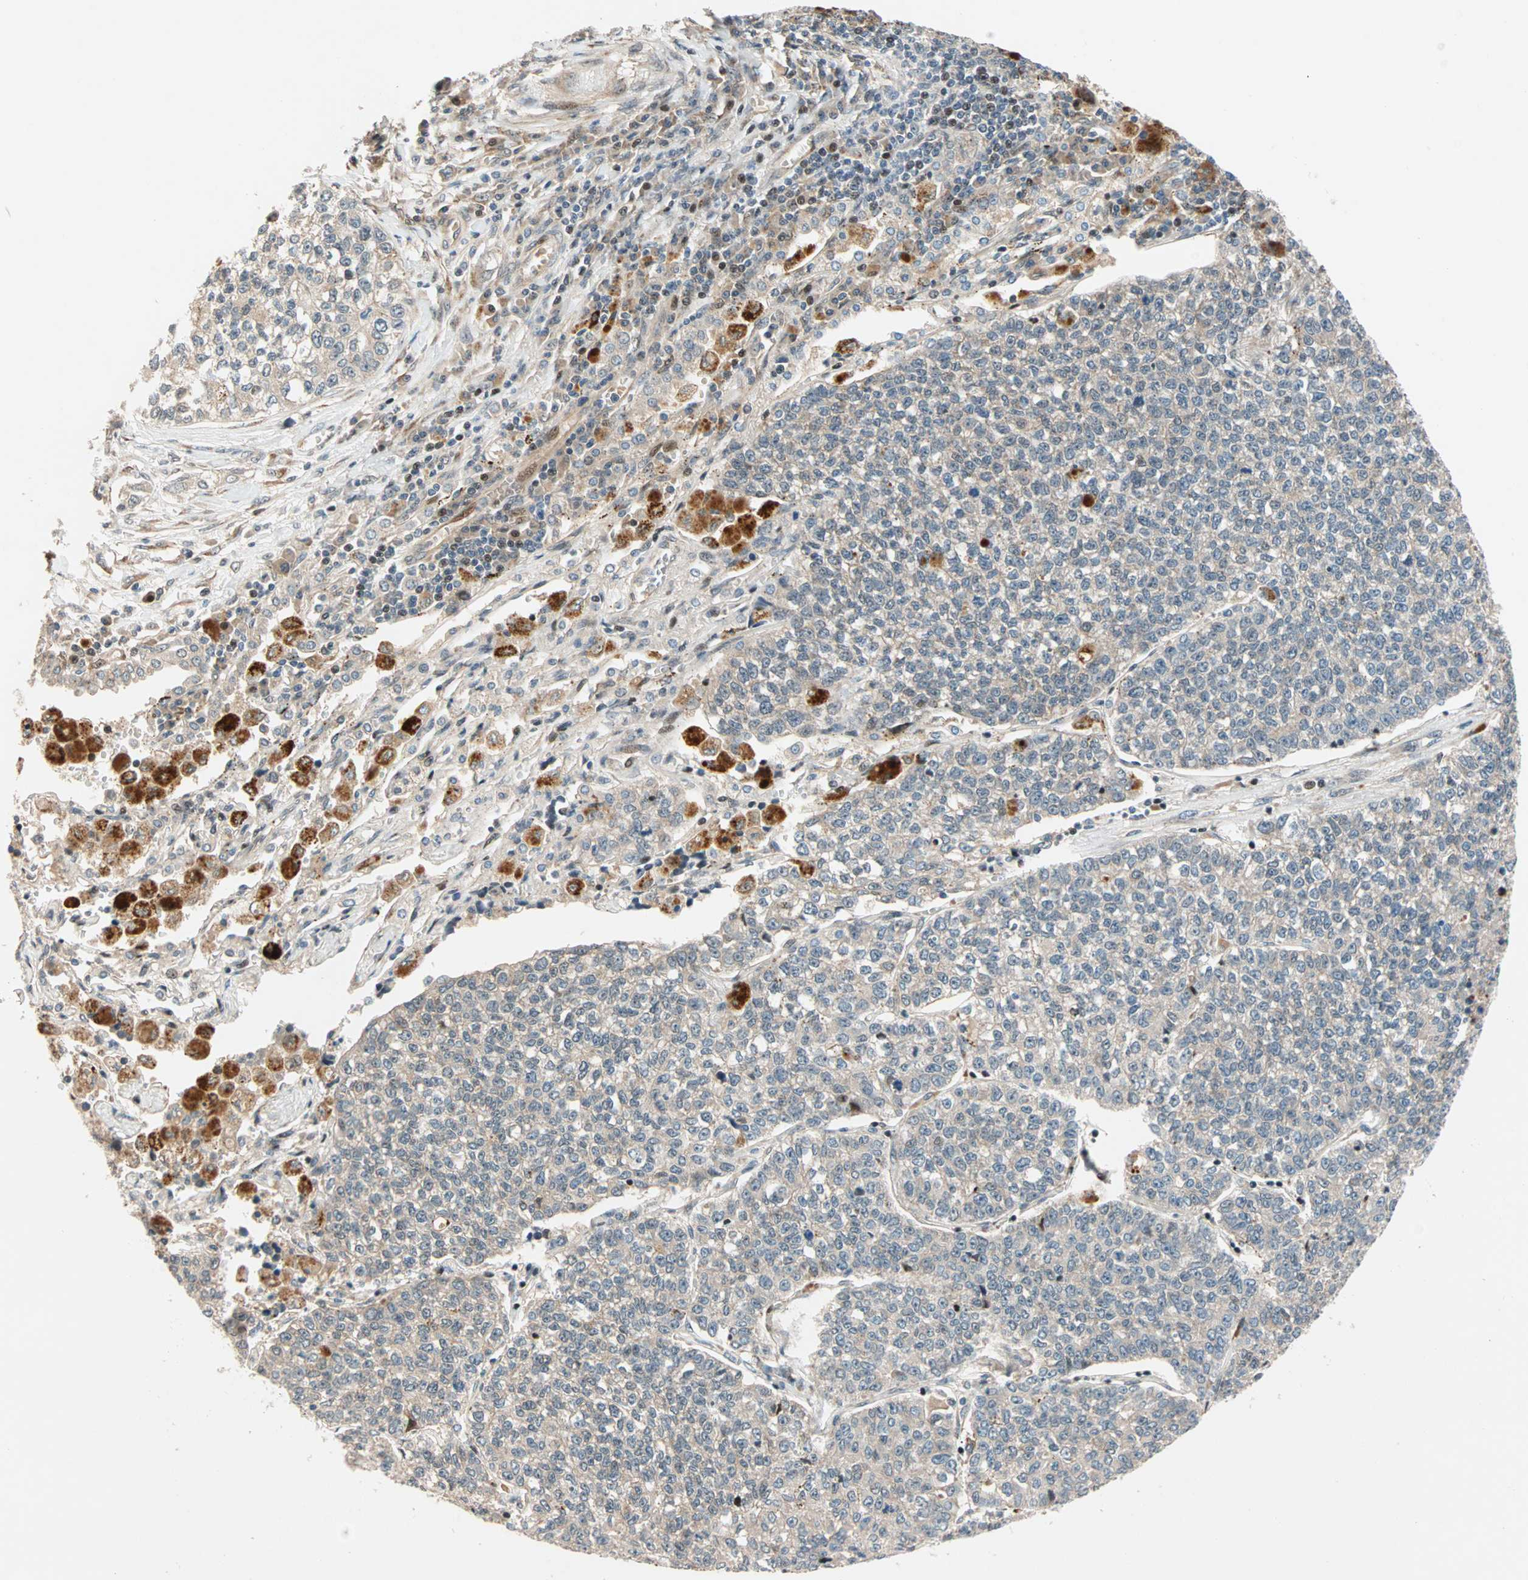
{"staining": {"intensity": "weak", "quantity": ">75%", "location": "cytoplasmic/membranous"}, "tissue": "lung cancer", "cell_type": "Tumor cells", "image_type": "cancer", "snomed": [{"axis": "morphology", "description": "Adenocarcinoma, NOS"}, {"axis": "topography", "description": "Lung"}], "caption": "A micrograph of lung adenocarcinoma stained for a protein demonstrates weak cytoplasmic/membranous brown staining in tumor cells.", "gene": "HECW1", "patient": {"sex": "male", "age": 49}}